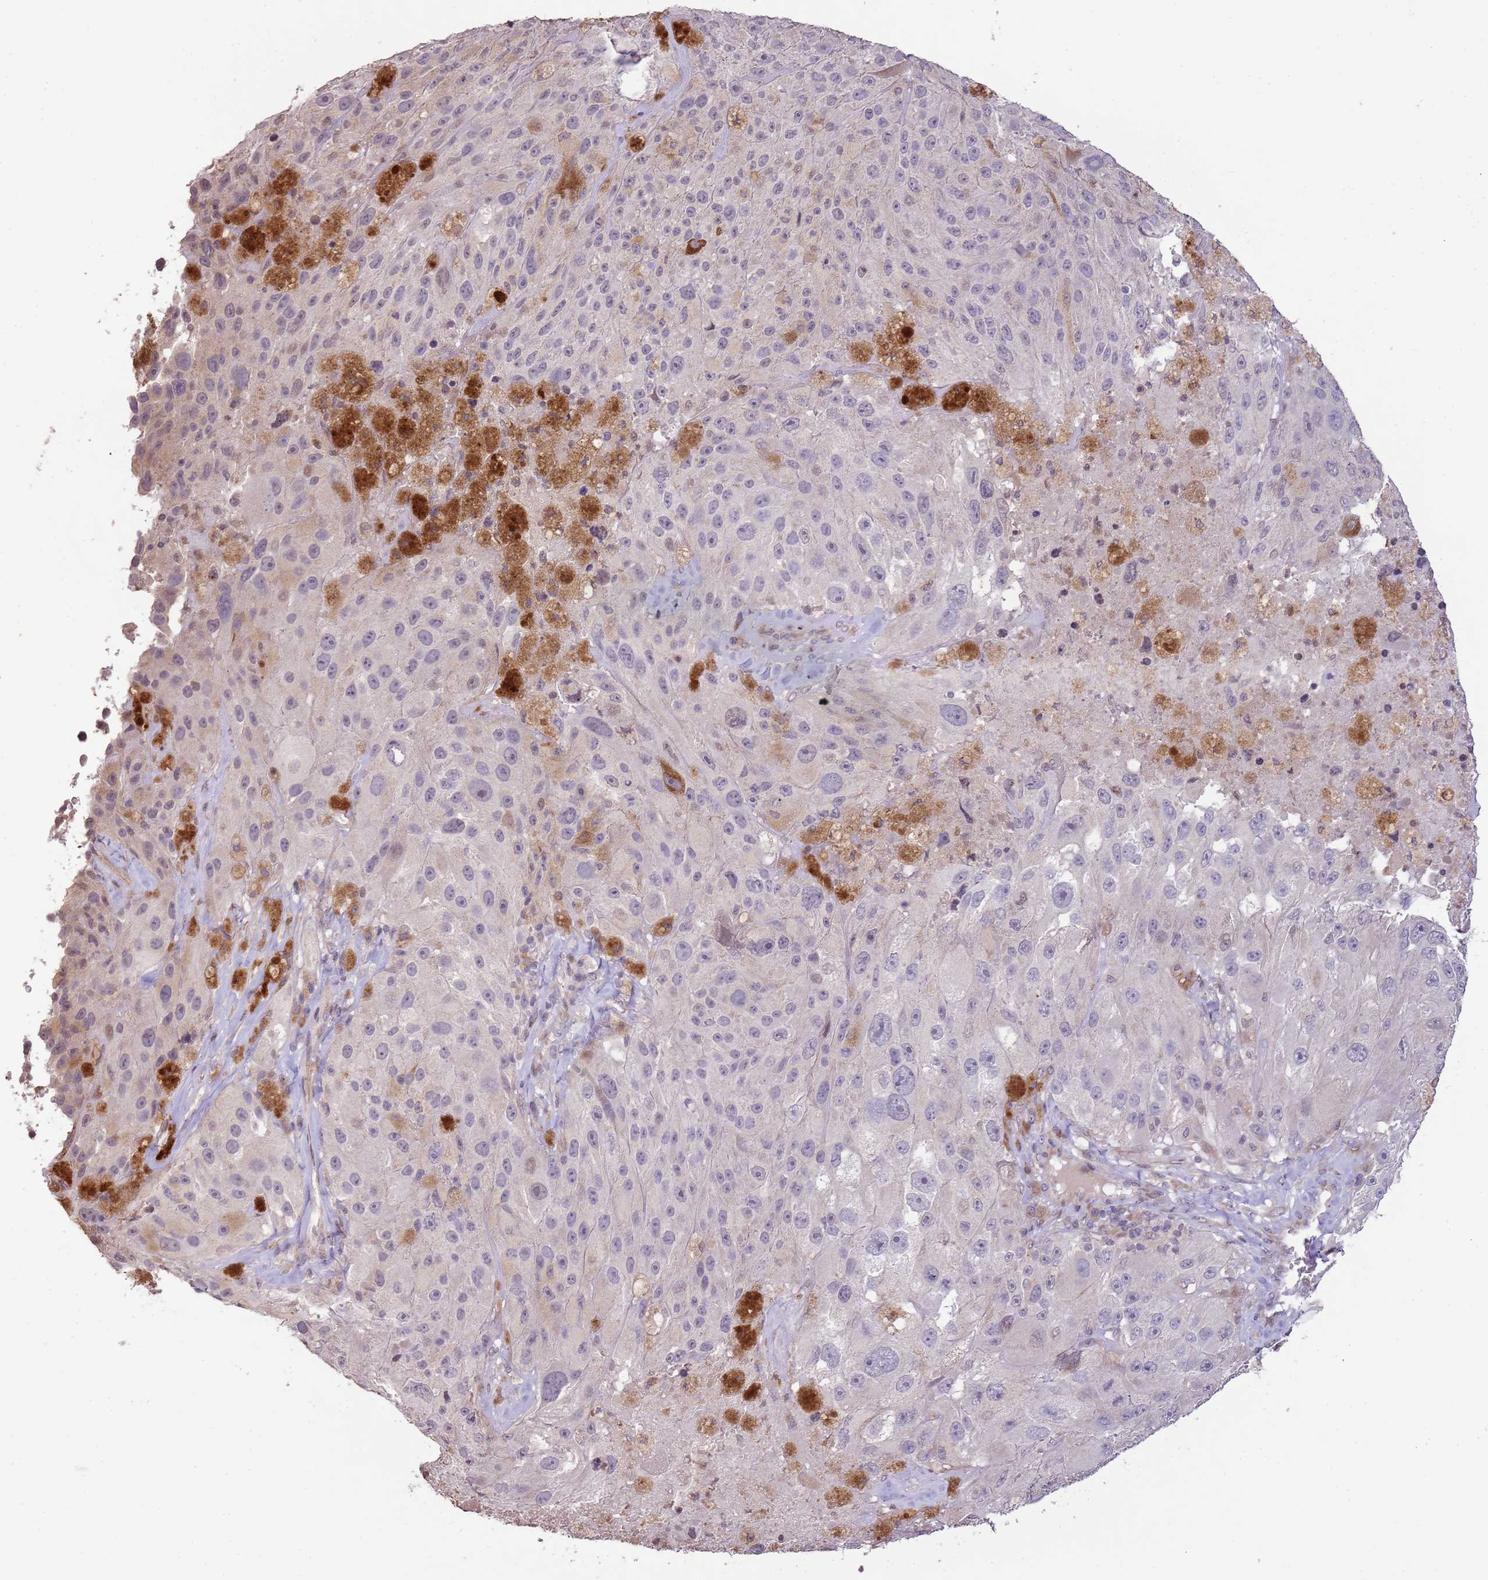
{"staining": {"intensity": "negative", "quantity": "none", "location": "none"}, "tissue": "melanoma", "cell_type": "Tumor cells", "image_type": "cancer", "snomed": [{"axis": "morphology", "description": "Malignant melanoma, Metastatic site"}, {"axis": "topography", "description": "Lymph node"}], "caption": "Immunohistochemistry of malignant melanoma (metastatic site) exhibits no expression in tumor cells. The staining was performed using DAB to visualize the protein expression in brown, while the nuclei were stained in blue with hematoxylin (Magnification: 20x).", "gene": "SLC16A4", "patient": {"sex": "male", "age": 62}}